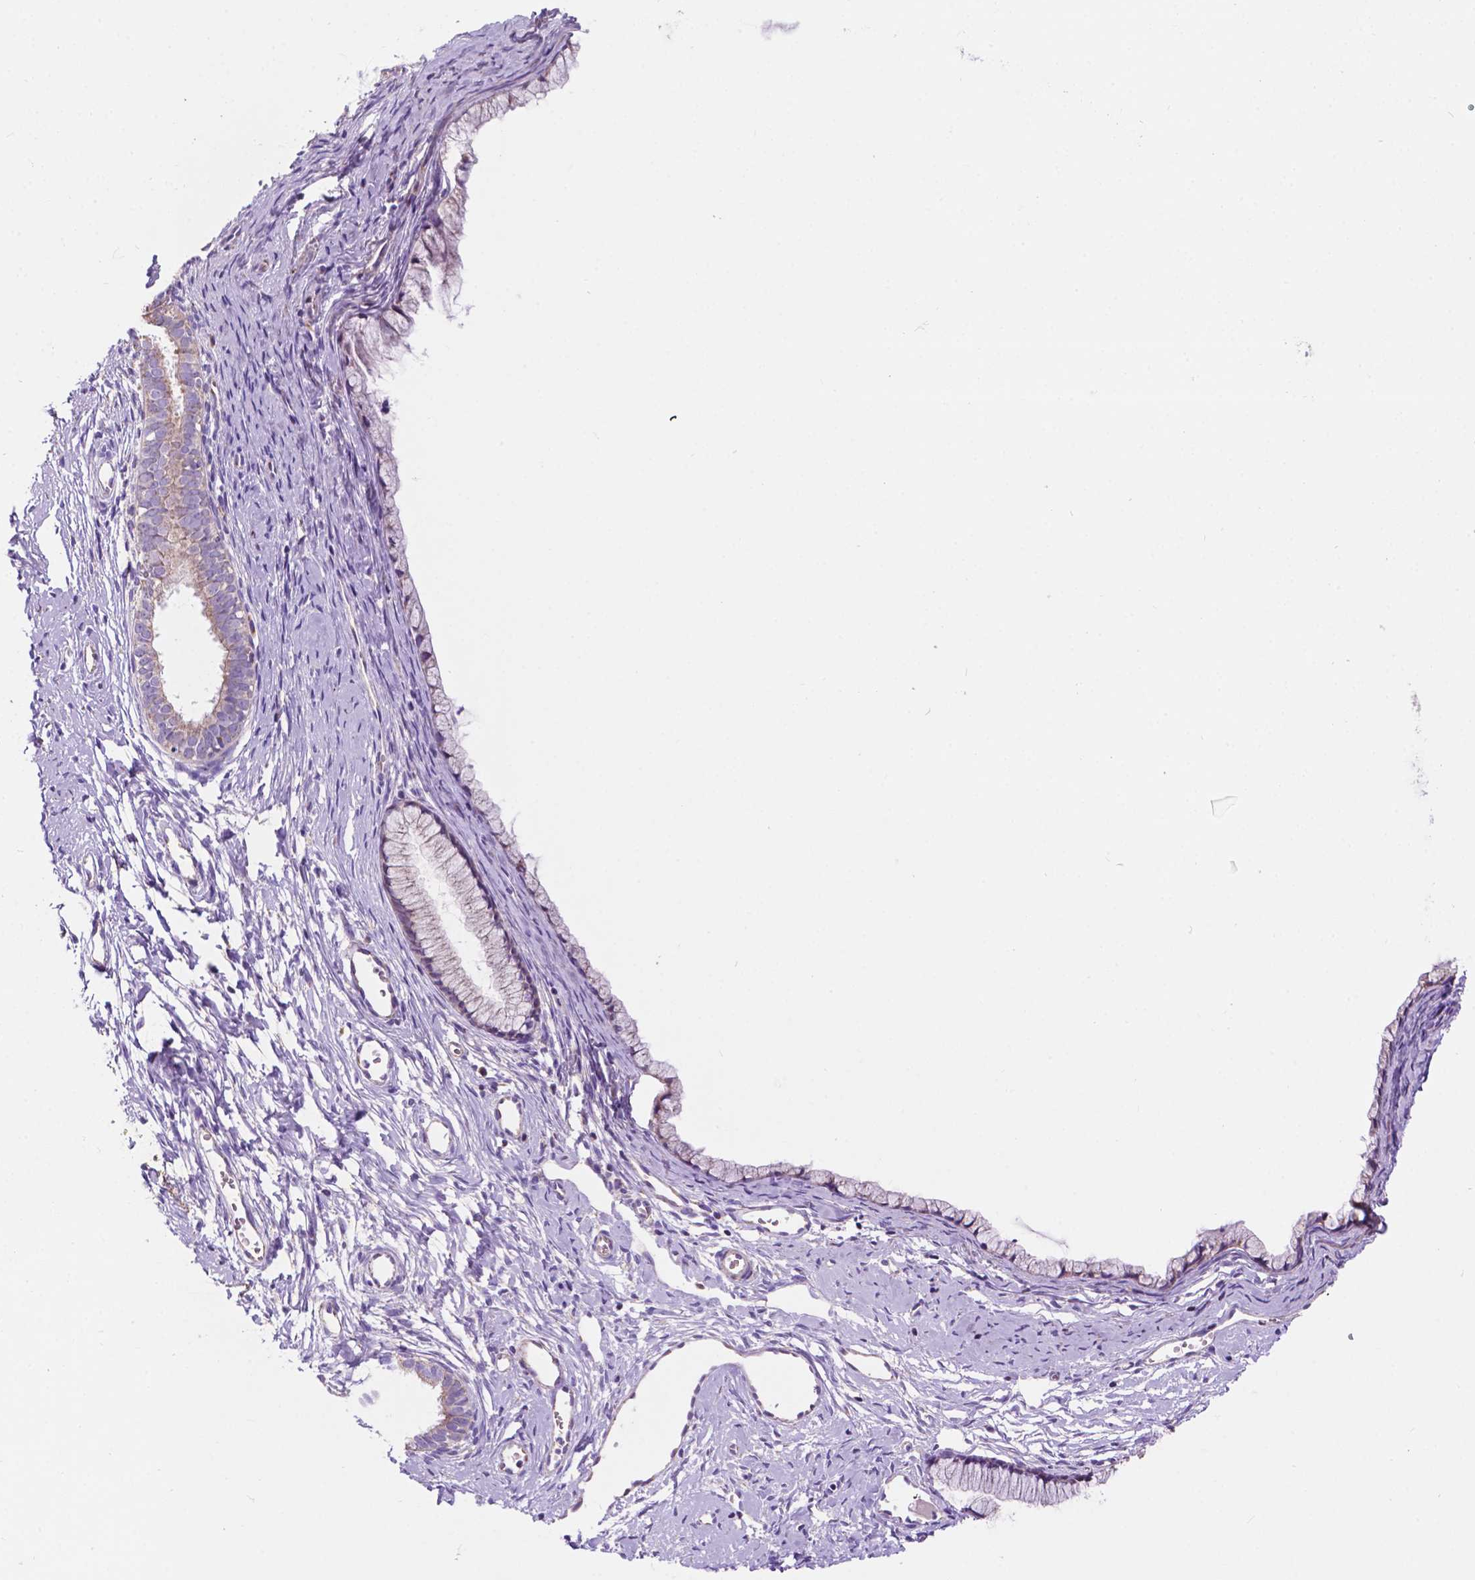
{"staining": {"intensity": "negative", "quantity": "none", "location": "none"}, "tissue": "cervix", "cell_type": "Glandular cells", "image_type": "normal", "snomed": [{"axis": "morphology", "description": "Normal tissue, NOS"}, {"axis": "topography", "description": "Cervix"}], "caption": "Histopathology image shows no significant protein positivity in glandular cells of unremarkable cervix.", "gene": "TRPV5", "patient": {"sex": "female", "age": 40}}